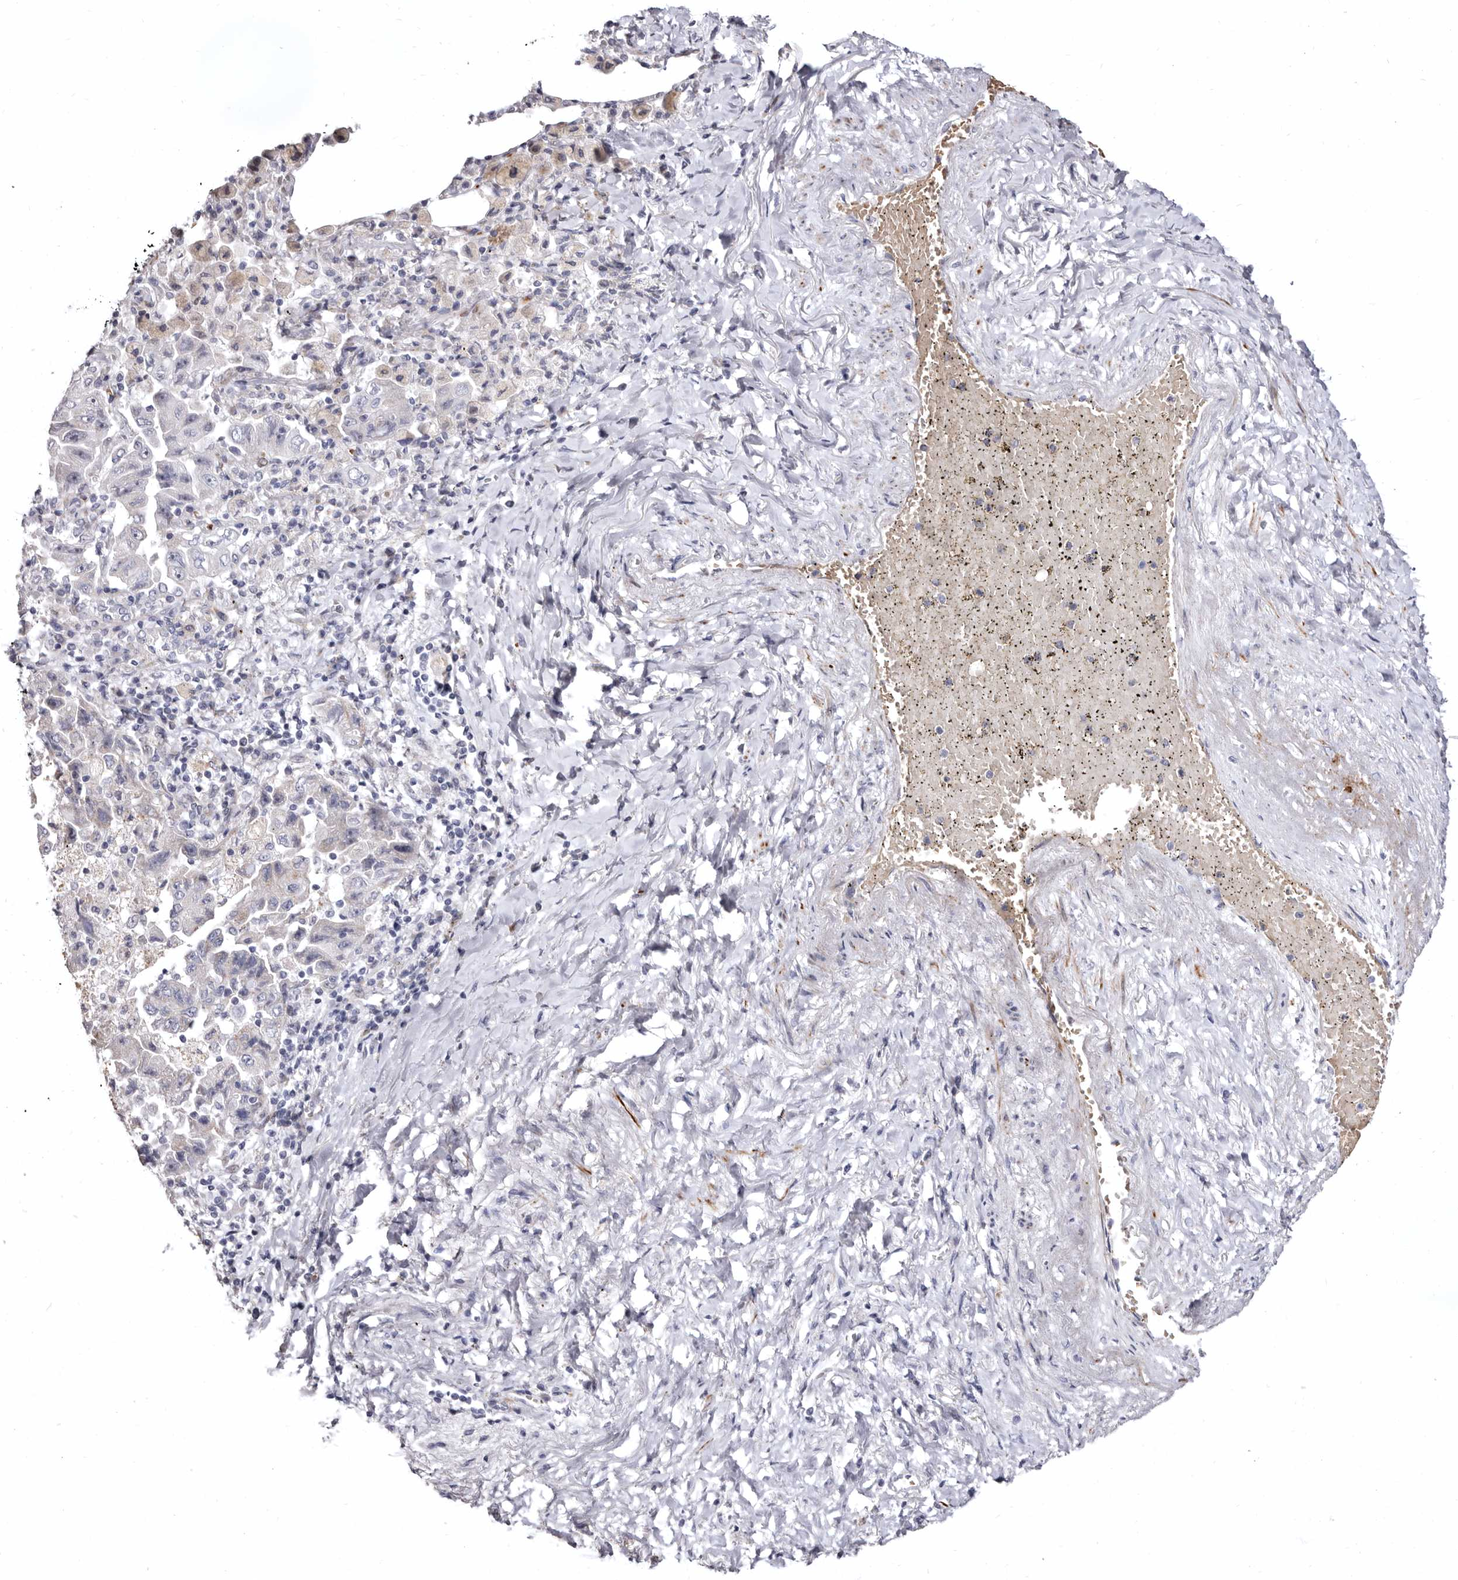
{"staining": {"intensity": "negative", "quantity": "none", "location": "none"}, "tissue": "lung cancer", "cell_type": "Tumor cells", "image_type": "cancer", "snomed": [{"axis": "morphology", "description": "Adenocarcinoma, NOS"}, {"axis": "topography", "description": "Lung"}], "caption": "A high-resolution image shows IHC staining of lung cancer (adenocarcinoma), which demonstrates no significant expression in tumor cells. Brightfield microscopy of immunohistochemistry (IHC) stained with DAB (3,3'-diaminobenzidine) (brown) and hematoxylin (blue), captured at high magnification.", "gene": "AIDA", "patient": {"sex": "female", "age": 51}}